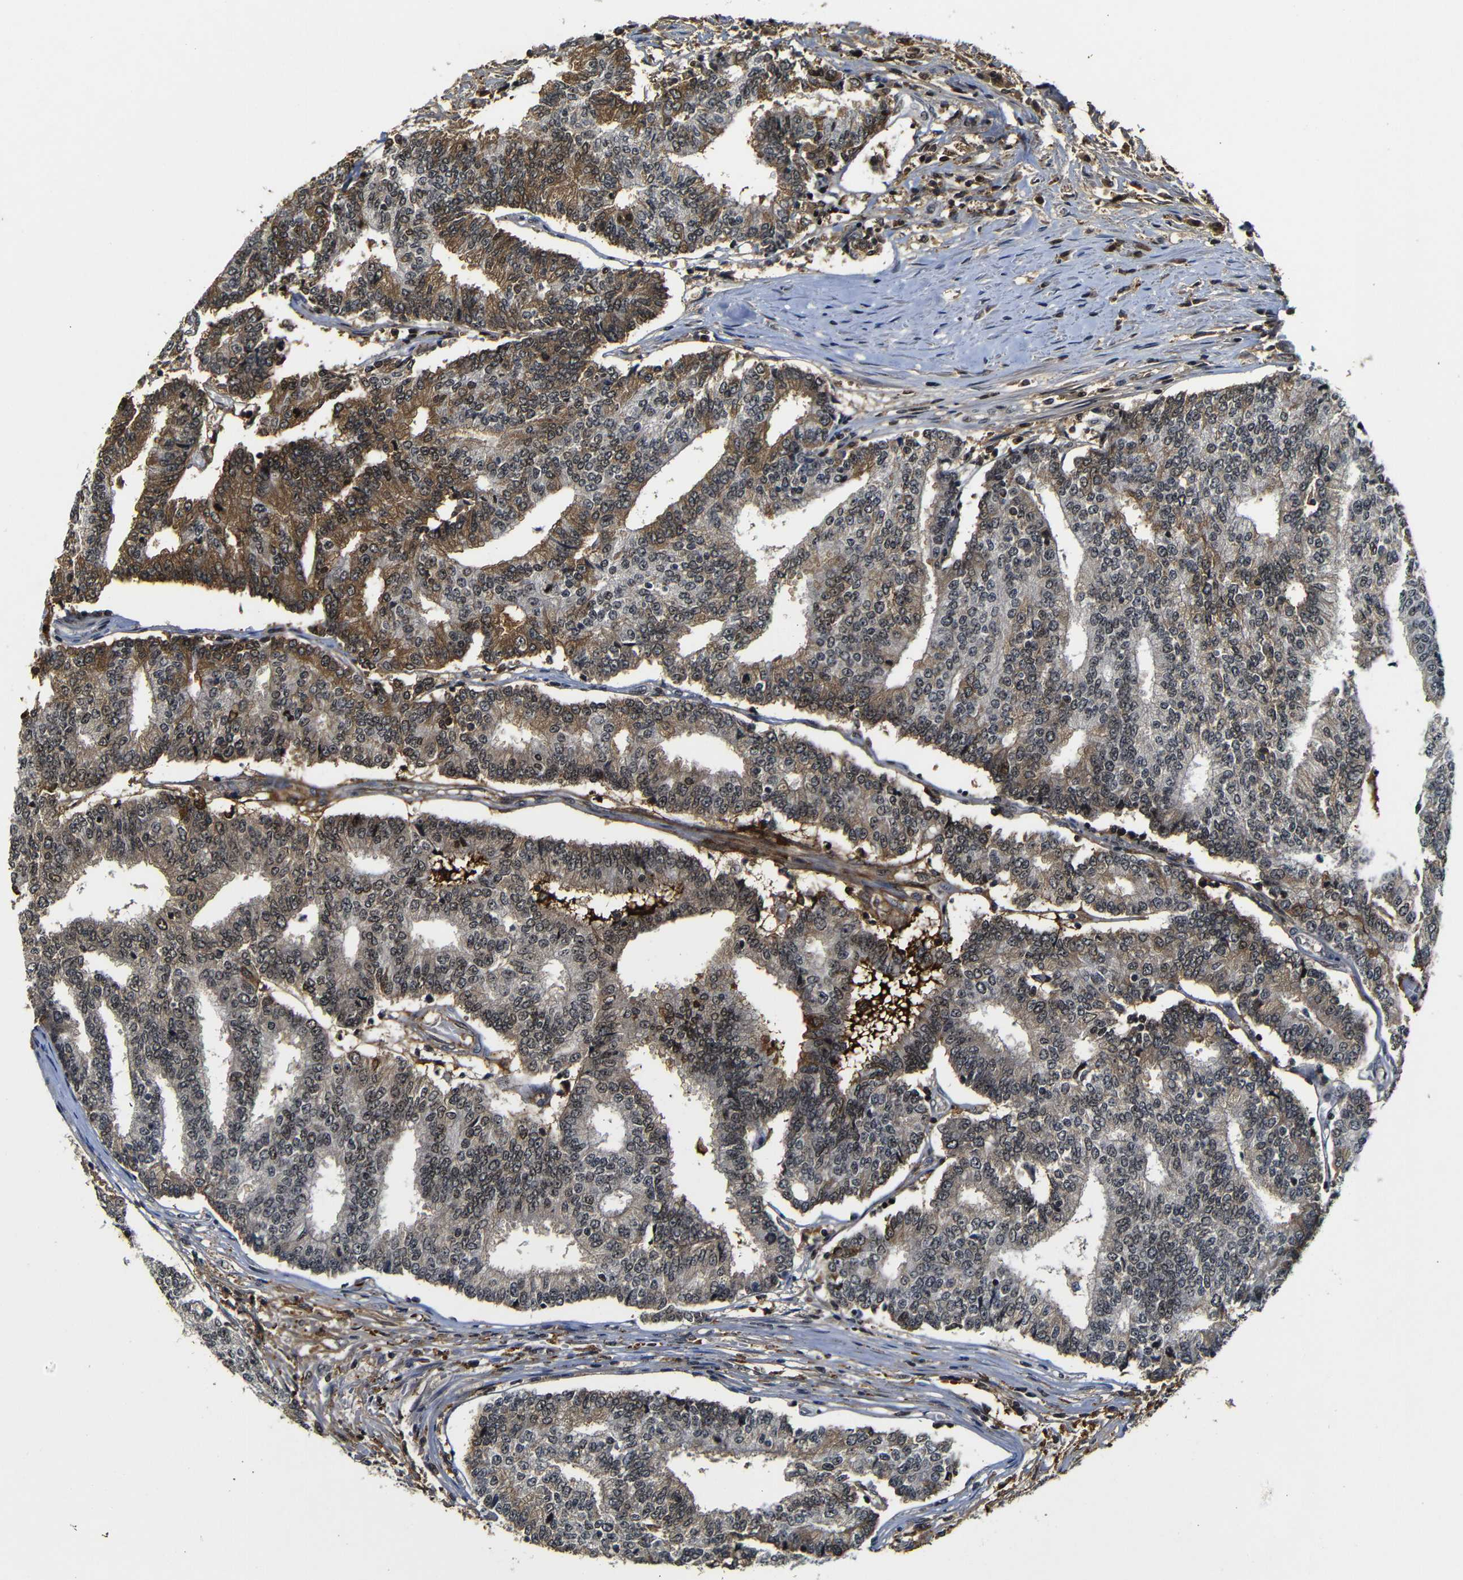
{"staining": {"intensity": "moderate", "quantity": "25%-75%", "location": "cytoplasmic/membranous,nuclear"}, "tissue": "prostate cancer", "cell_type": "Tumor cells", "image_type": "cancer", "snomed": [{"axis": "morphology", "description": "Normal tissue, NOS"}, {"axis": "morphology", "description": "Adenocarcinoma, High grade"}, {"axis": "topography", "description": "Prostate"}, {"axis": "topography", "description": "Seminal veicle"}], "caption": "Protein expression analysis of prostate high-grade adenocarcinoma exhibits moderate cytoplasmic/membranous and nuclear positivity in approximately 25%-75% of tumor cells.", "gene": "MYC", "patient": {"sex": "male", "age": 55}}